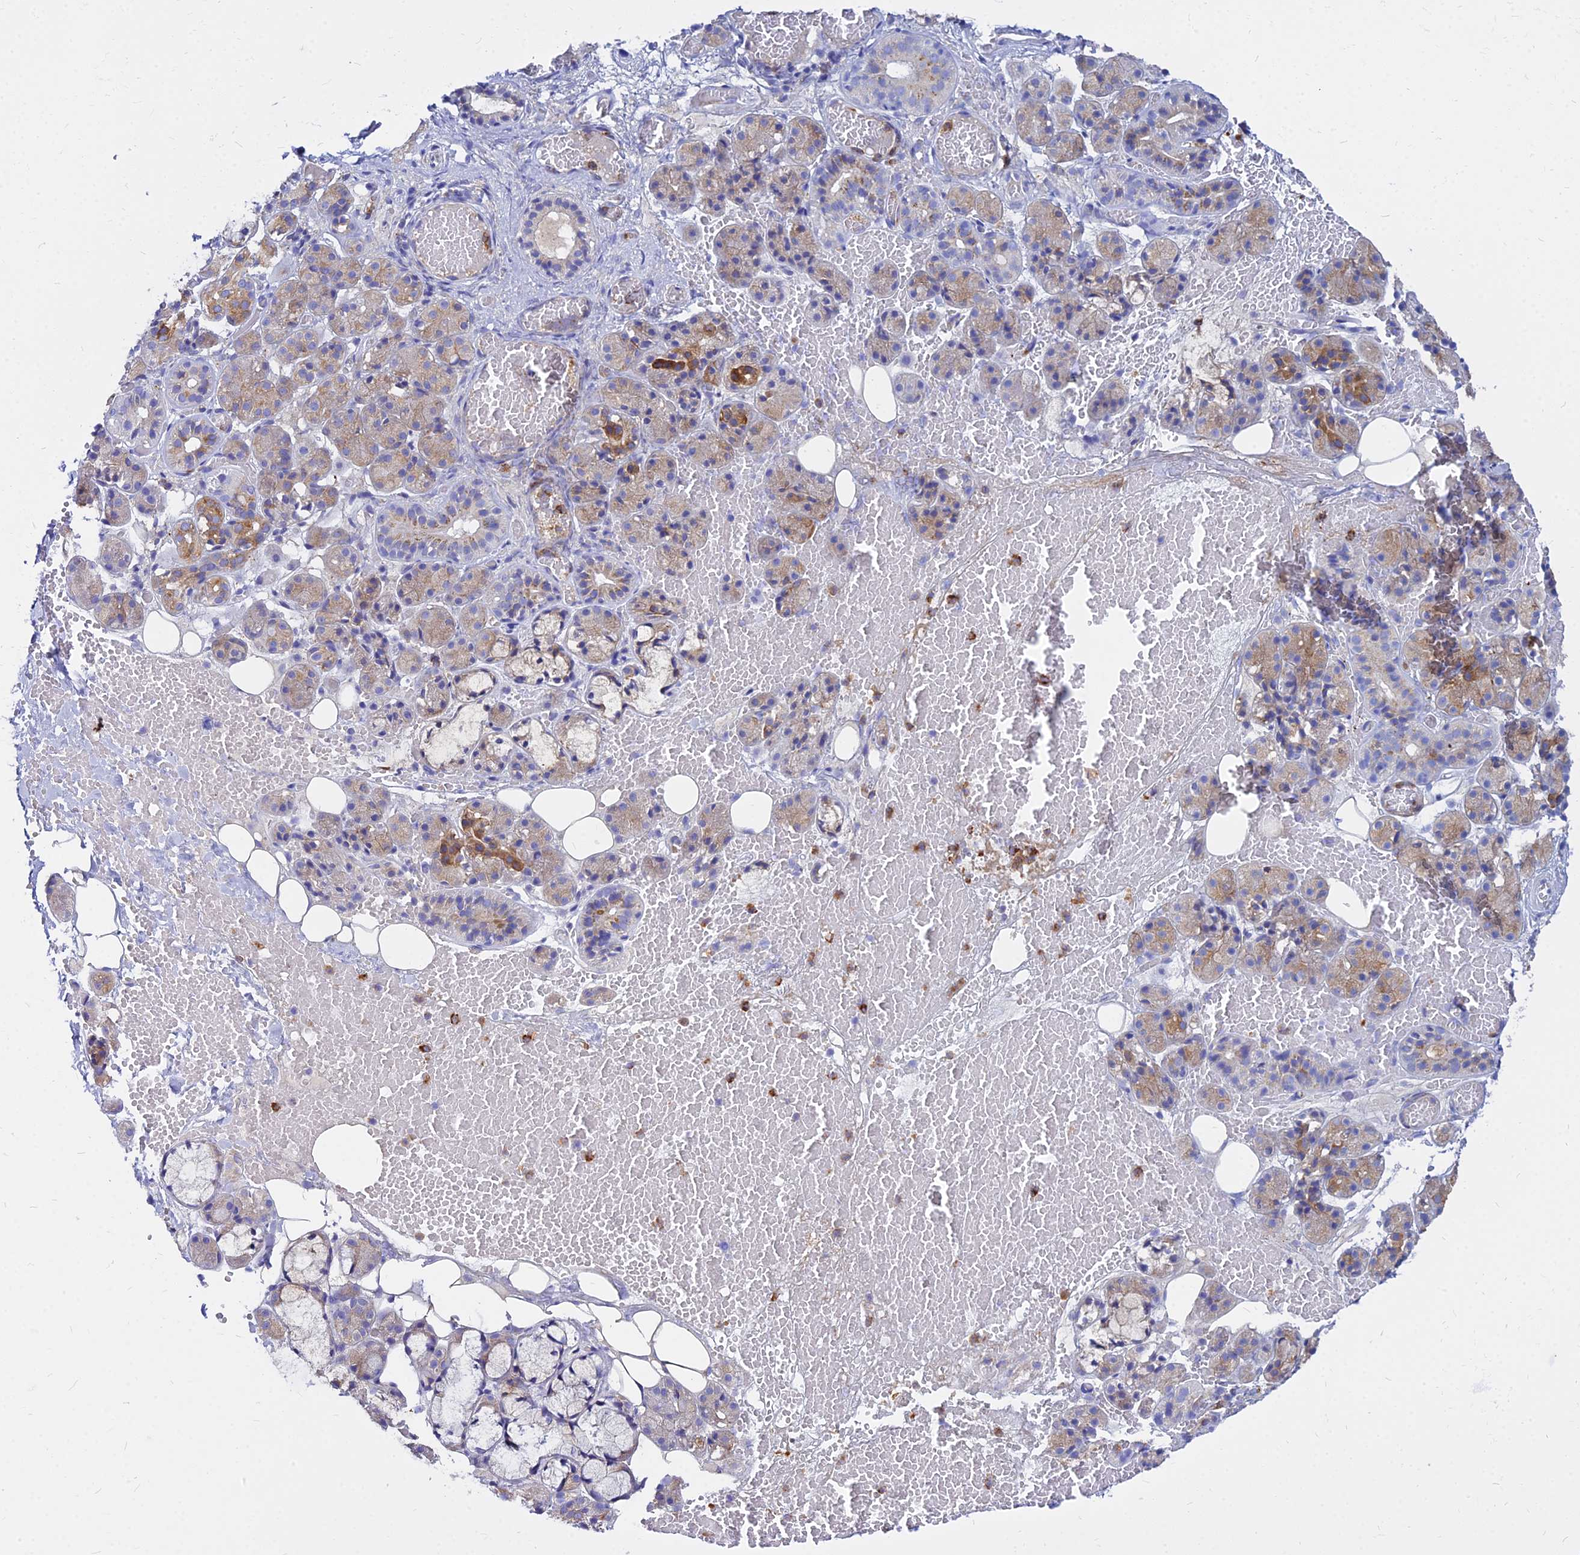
{"staining": {"intensity": "moderate", "quantity": "25%-75%", "location": "cytoplasmic/membranous"}, "tissue": "salivary gland", "cell_type": "Glandular cells", "image_type": "normal", "snomed": [{"axis": "morphology", "description": "Normal tissue, NOS"}, {"axis": "topography", "description": "Salivary gland"}], "caption": "A medium amount of moderate cytoplasmic/membranous staining is seen in about 25%-75% of glandular cells in benign salivary gland.", "gene": "AGTRAP", "patient": {"sex": "male", "age": 63}}